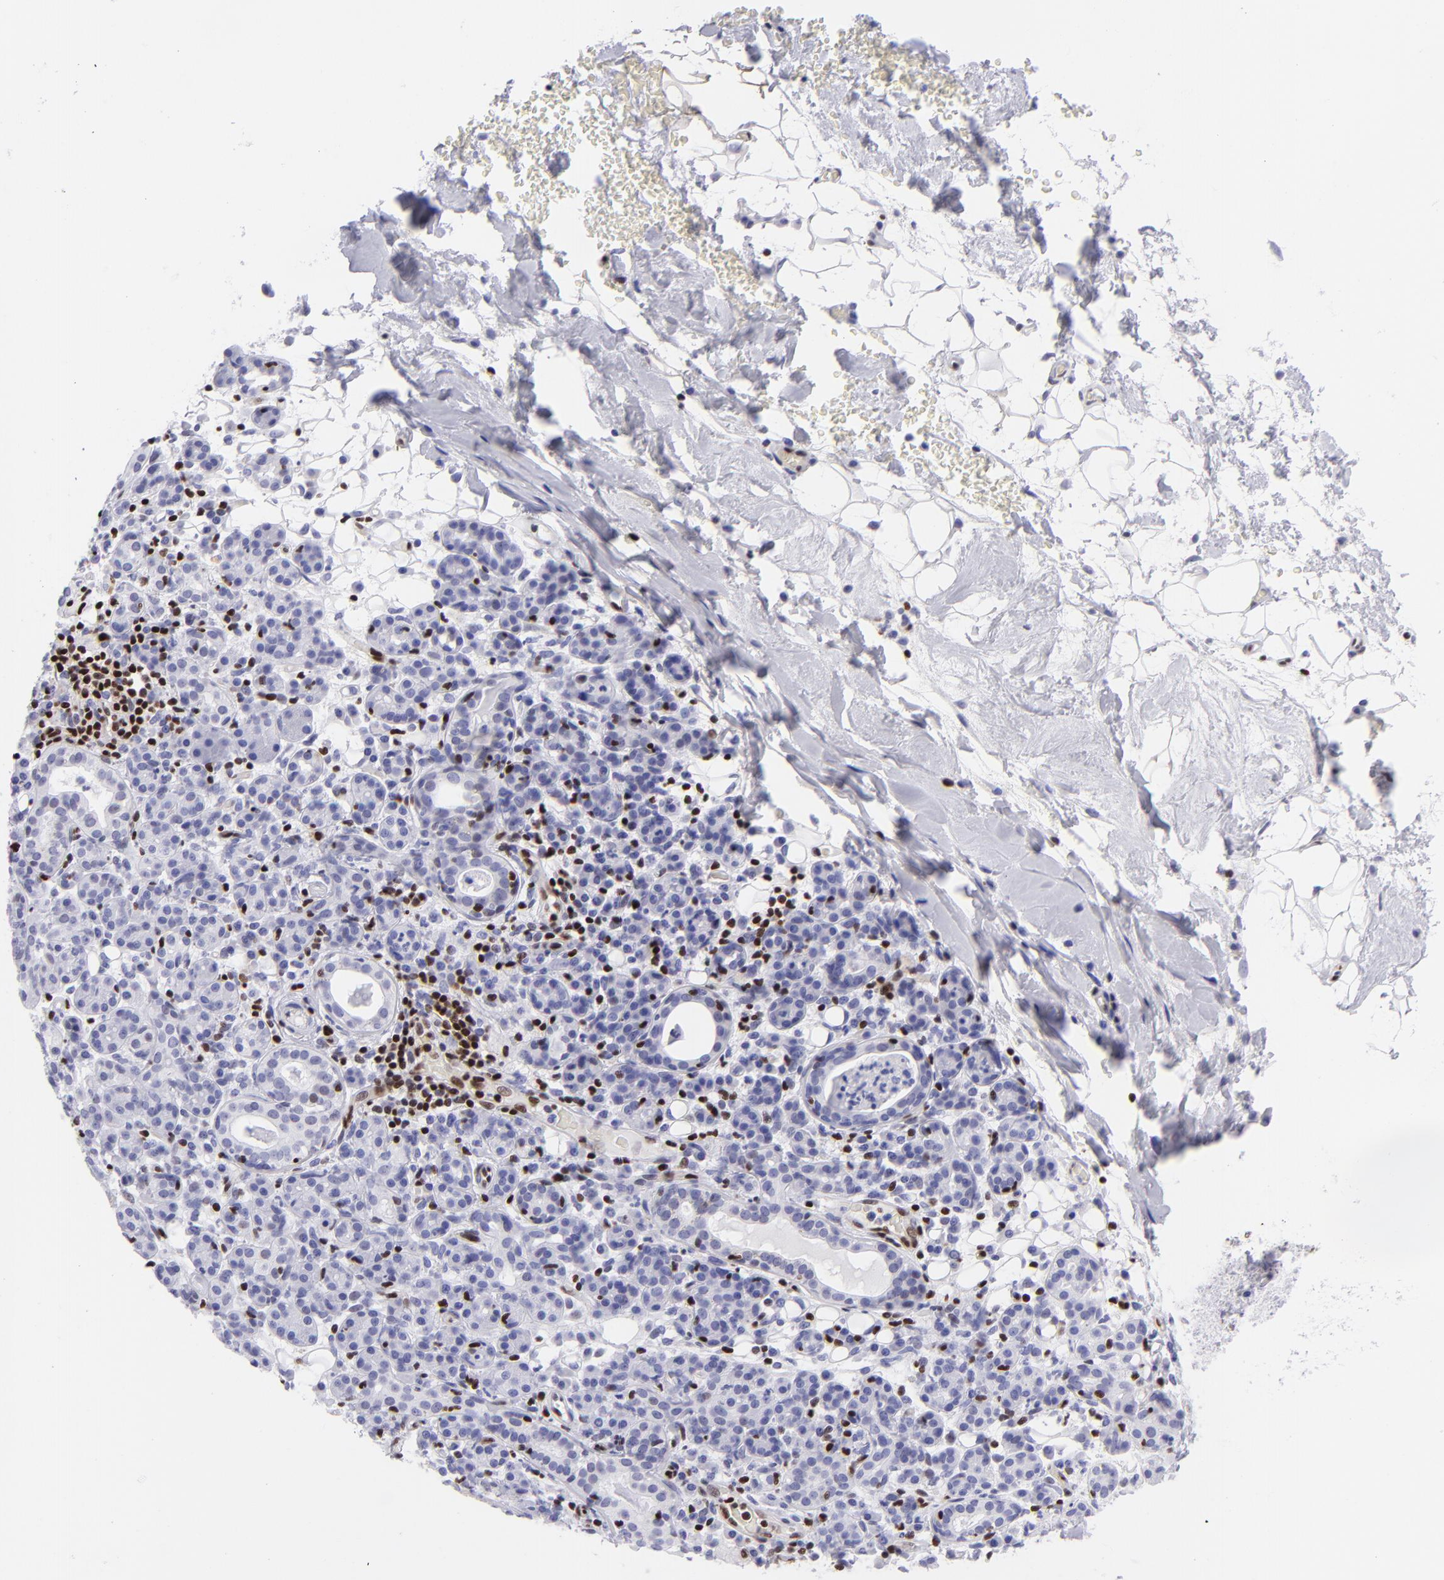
{"staining": {"intensity": "negative", "quantity": "none", "location": "none"}, "tissue": "skin cancer", "cell_type": "Tumor cells", "image_type": "cancer", "snomed": [{"axis": "morphology", "description": "Squamous cell carcinoma, NOS"}, {"axis": "topography", "description": "Skin"}], "caption": "IHC histopathology image of human skin cancer stained for a protein (brown), which exhibits no expression in tumor cells.", "gene": "ETS1", "patient": {"sex": "male", "age": 84}}